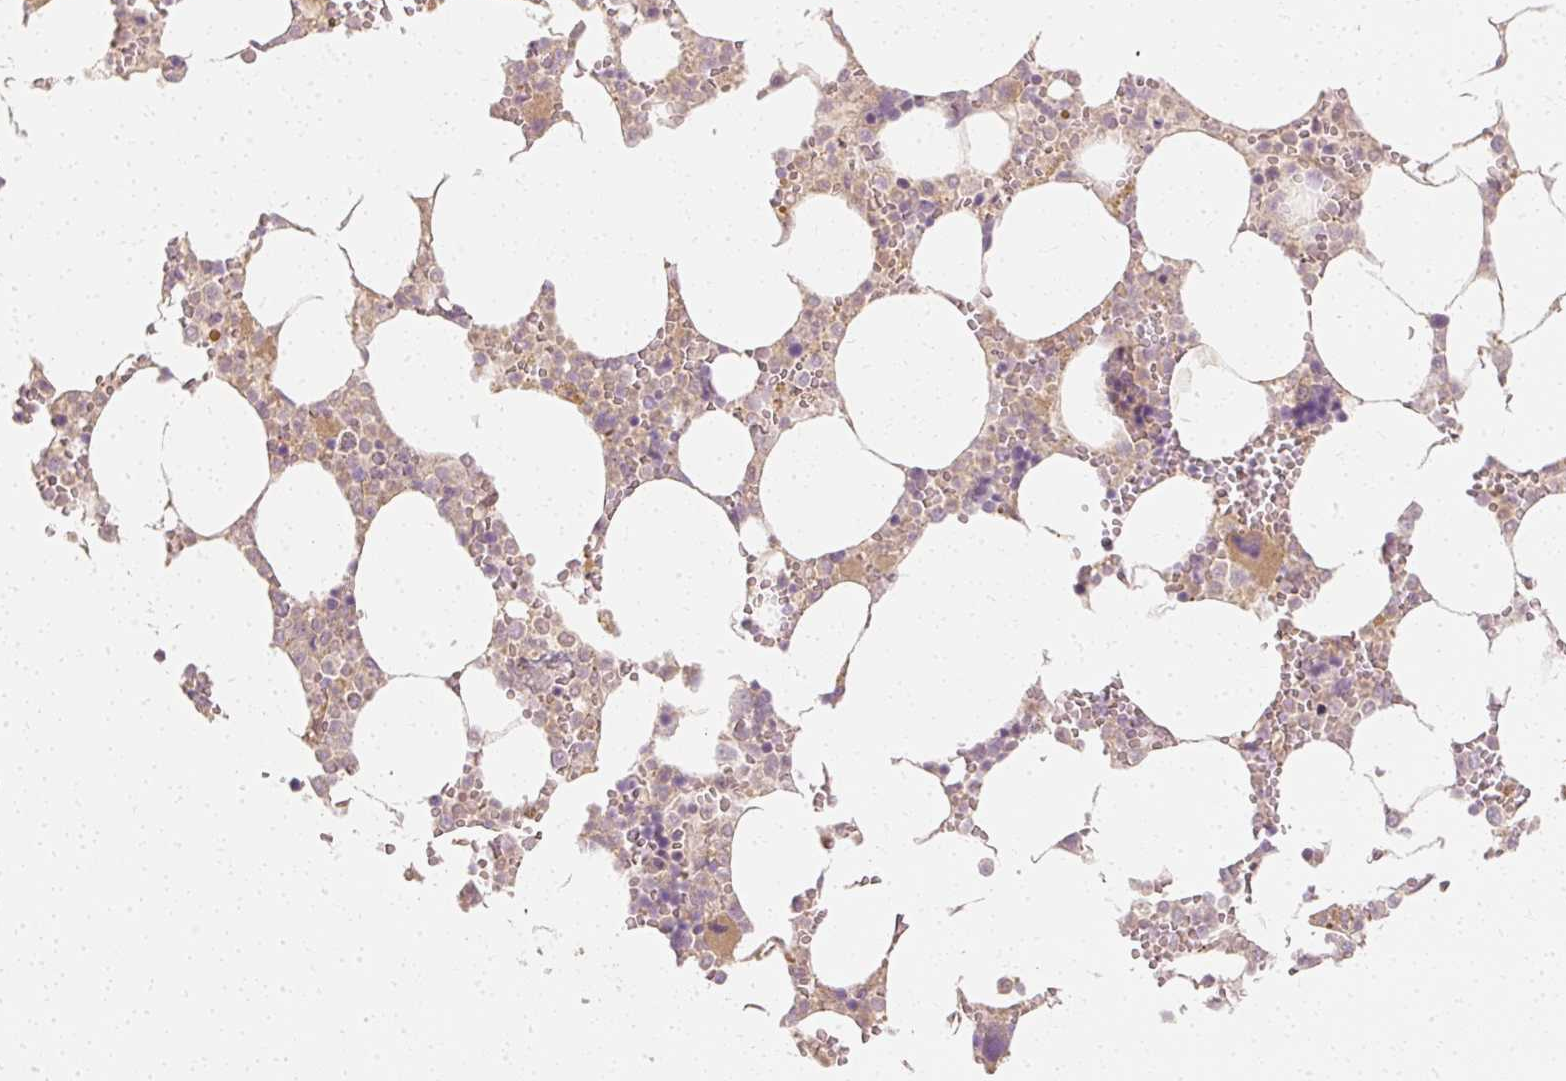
{"staining": {"intensity": "moderate", "quantity": "<25%", "location": "cytoplasmic/membranous"}, "tissue": "bone marrow", "cell_type": "Hematopoietic cells", "image_type": "normal", "snomed": [{"axis": "morphology", "description": "Normal tissue, NOS"}, {"axis": "topography", "description": "Bone marrow"}], "caption": "Moderate cytoplasmic/membranous positivity is appreciated in about <25% of hematopoietic cells in unremarkable bone marrow. (DAB (3,3'-diaminobenzidine) IHC, brown staining for protein, blue staining for nuclei).", "gene": "GNAQ", "patient": {"sex": "male", "age": 64}}